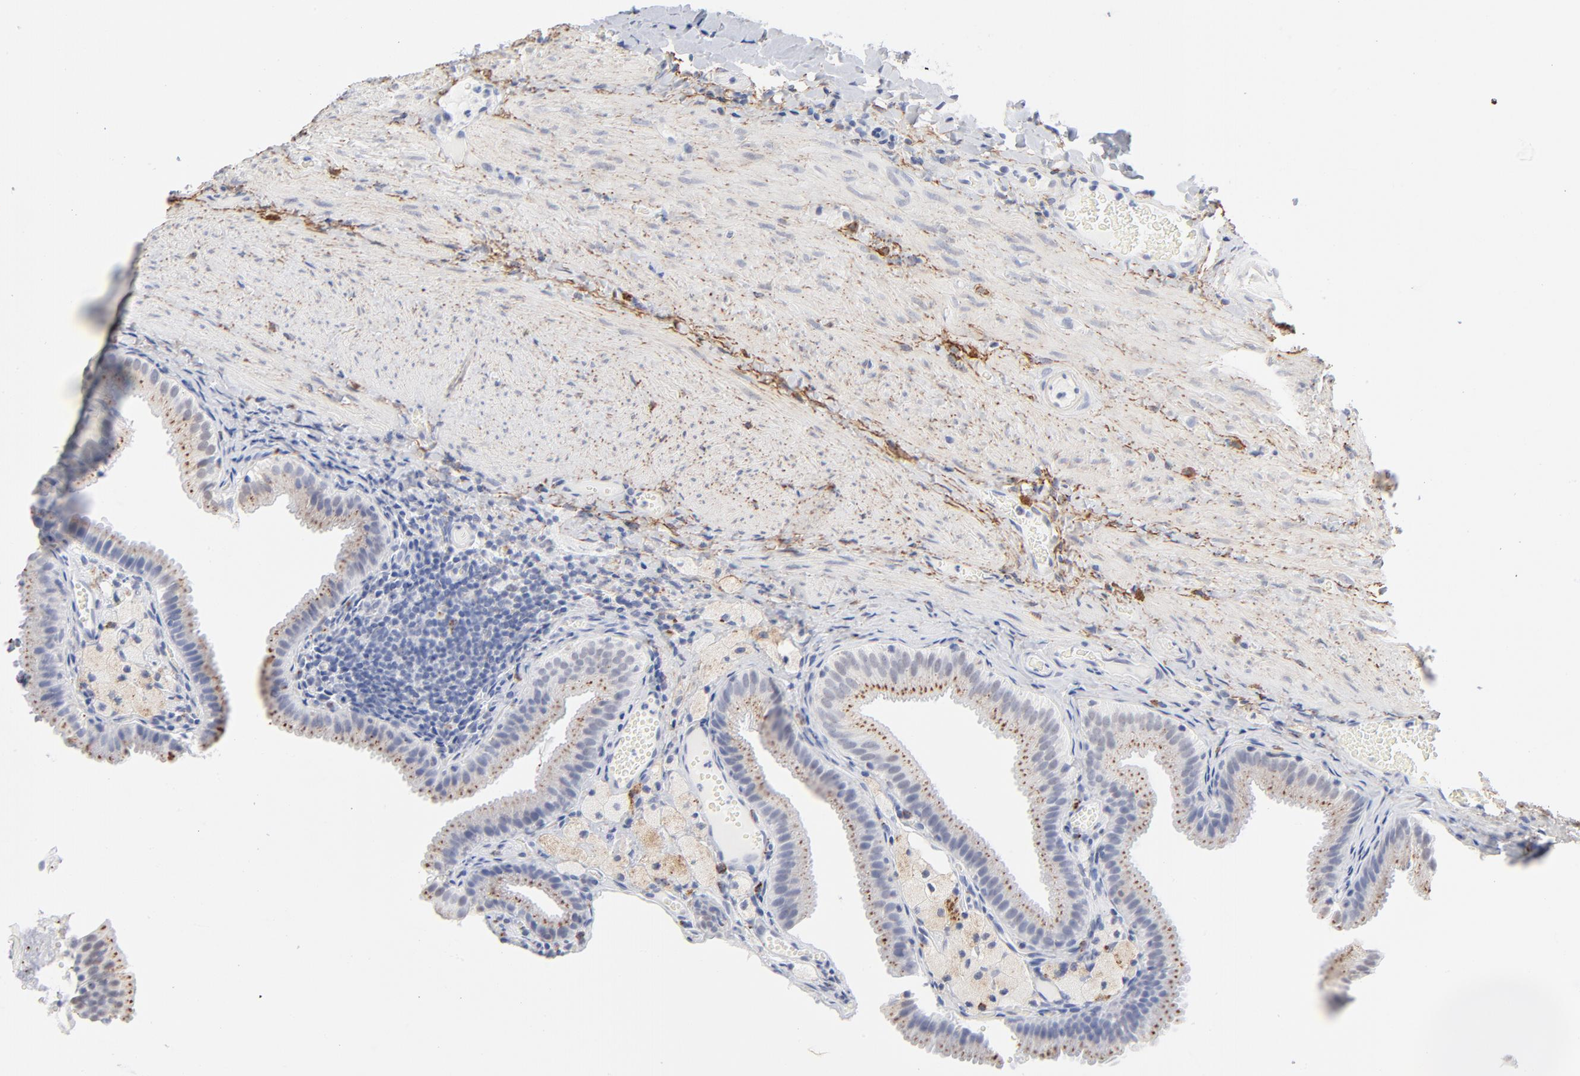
{"staining": {"intensity": "moderate", "quantity": ">75%", "location": "cytoplasmic/membranous"}, "tissue": "gallbladder", "cell_type": "Glandular cells", "image_type": "normal", "snomed": [{"axis": "morphology", "description": "Normal tissue, NOS"}, {"axis": "topography", "description": "Gallbladder"}], "caption": "Protein expression analysis of unremarkable human gallbladder reveals moderate cytoplasmic/membranous expression in about >75% of glandular cells. (DAB = brown stain, brightfield microscopy at high magnification).", "gene": "LTBP2", "patient": {"sex": "female", "age": 24}}